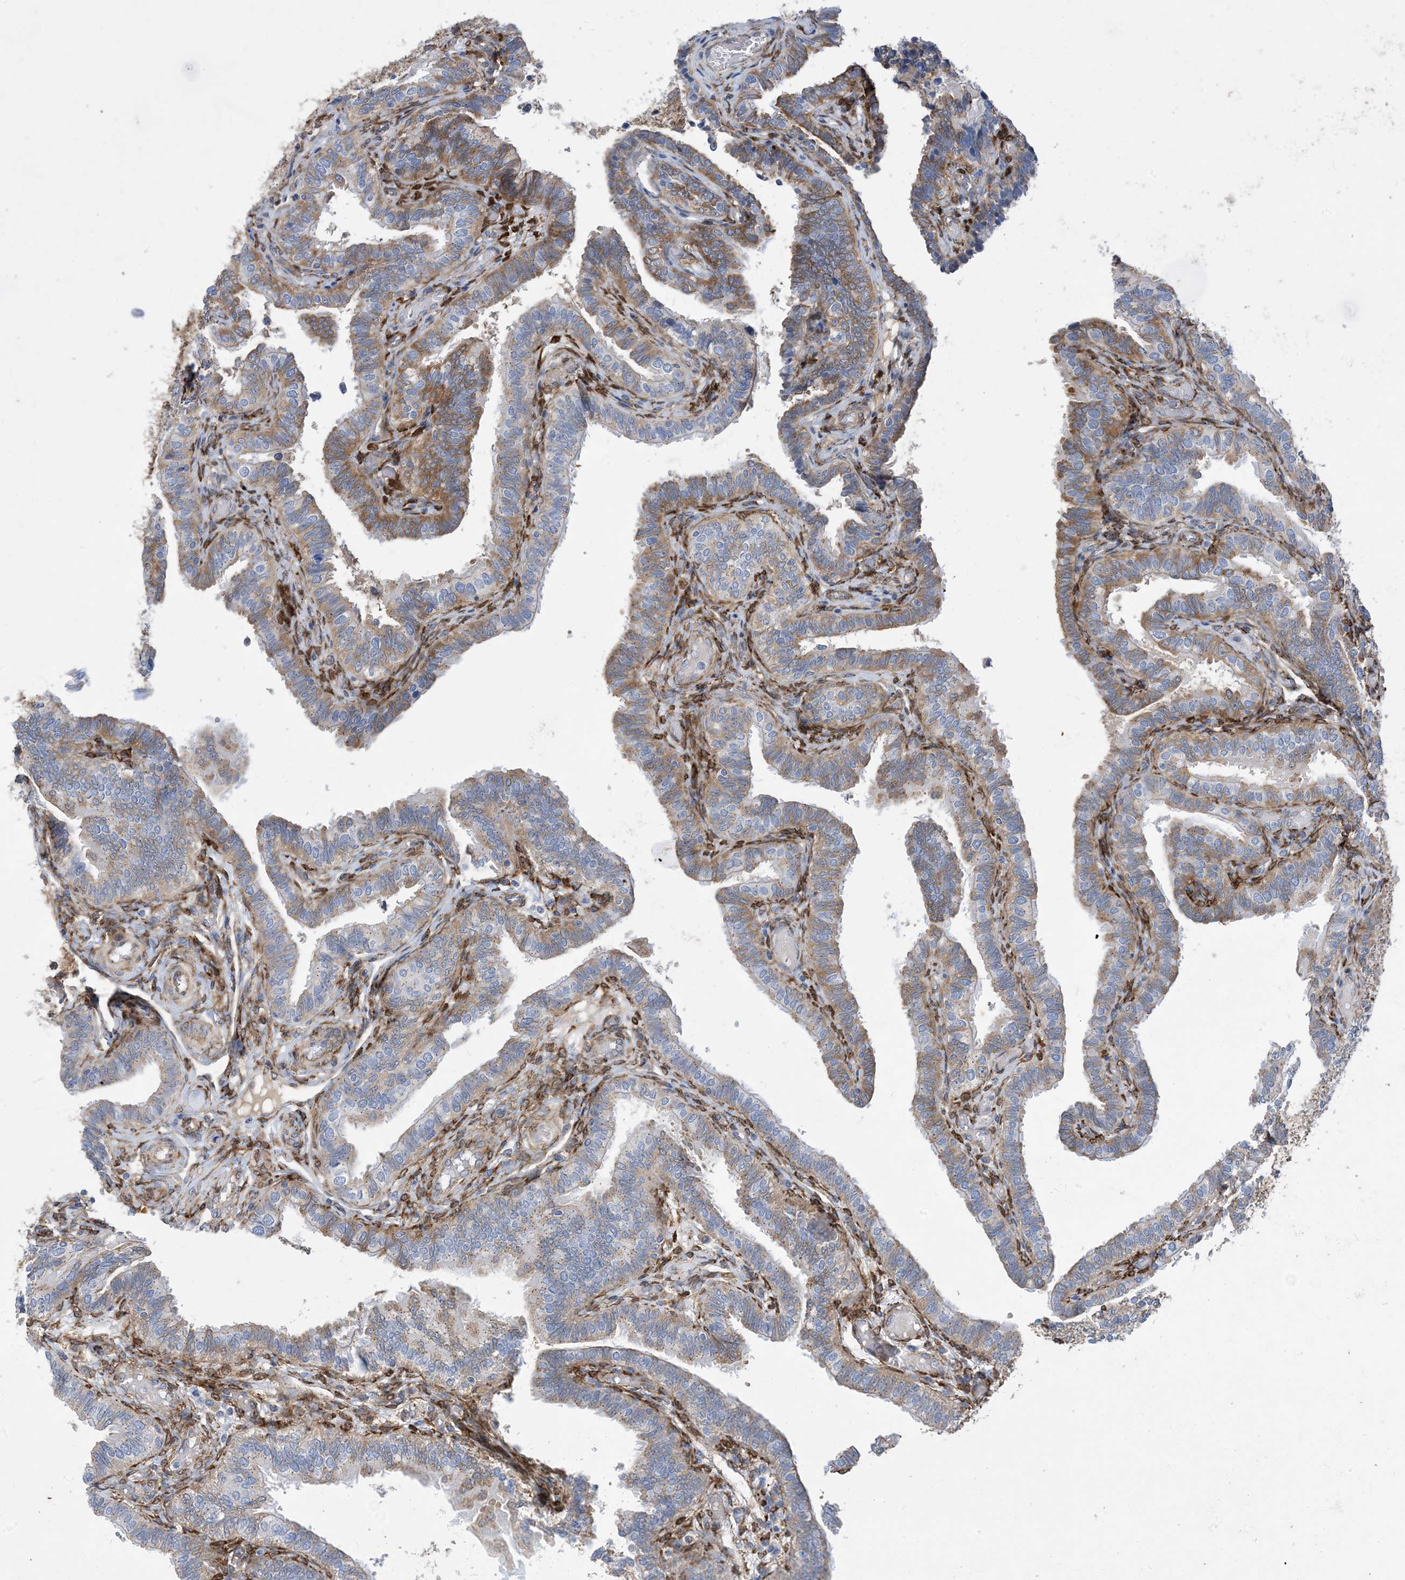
{"staining": {"intensity": "moderate", "quantity": "25%-75%", "location": "cytoplasmic/membranous"}, "tissue": "fallopian tube", "cell_type": "Glandular cells", "image_type": "normal", "snomed": [{"axis": "morphology", "description": "Normal tissue, NOS"}, {"axis": "topography", "description": "Fallopian tube"}], "caption": "High-power microscopy captured an immunohistochemistry histopathology image of unremarkable fallopian tube, revealing moderate cytoplasmic/membranous positivity in approximately 25%-75% of glandular cells.", "gene": "RBMS3", "patient": {"sex": "female", "age": 39}}